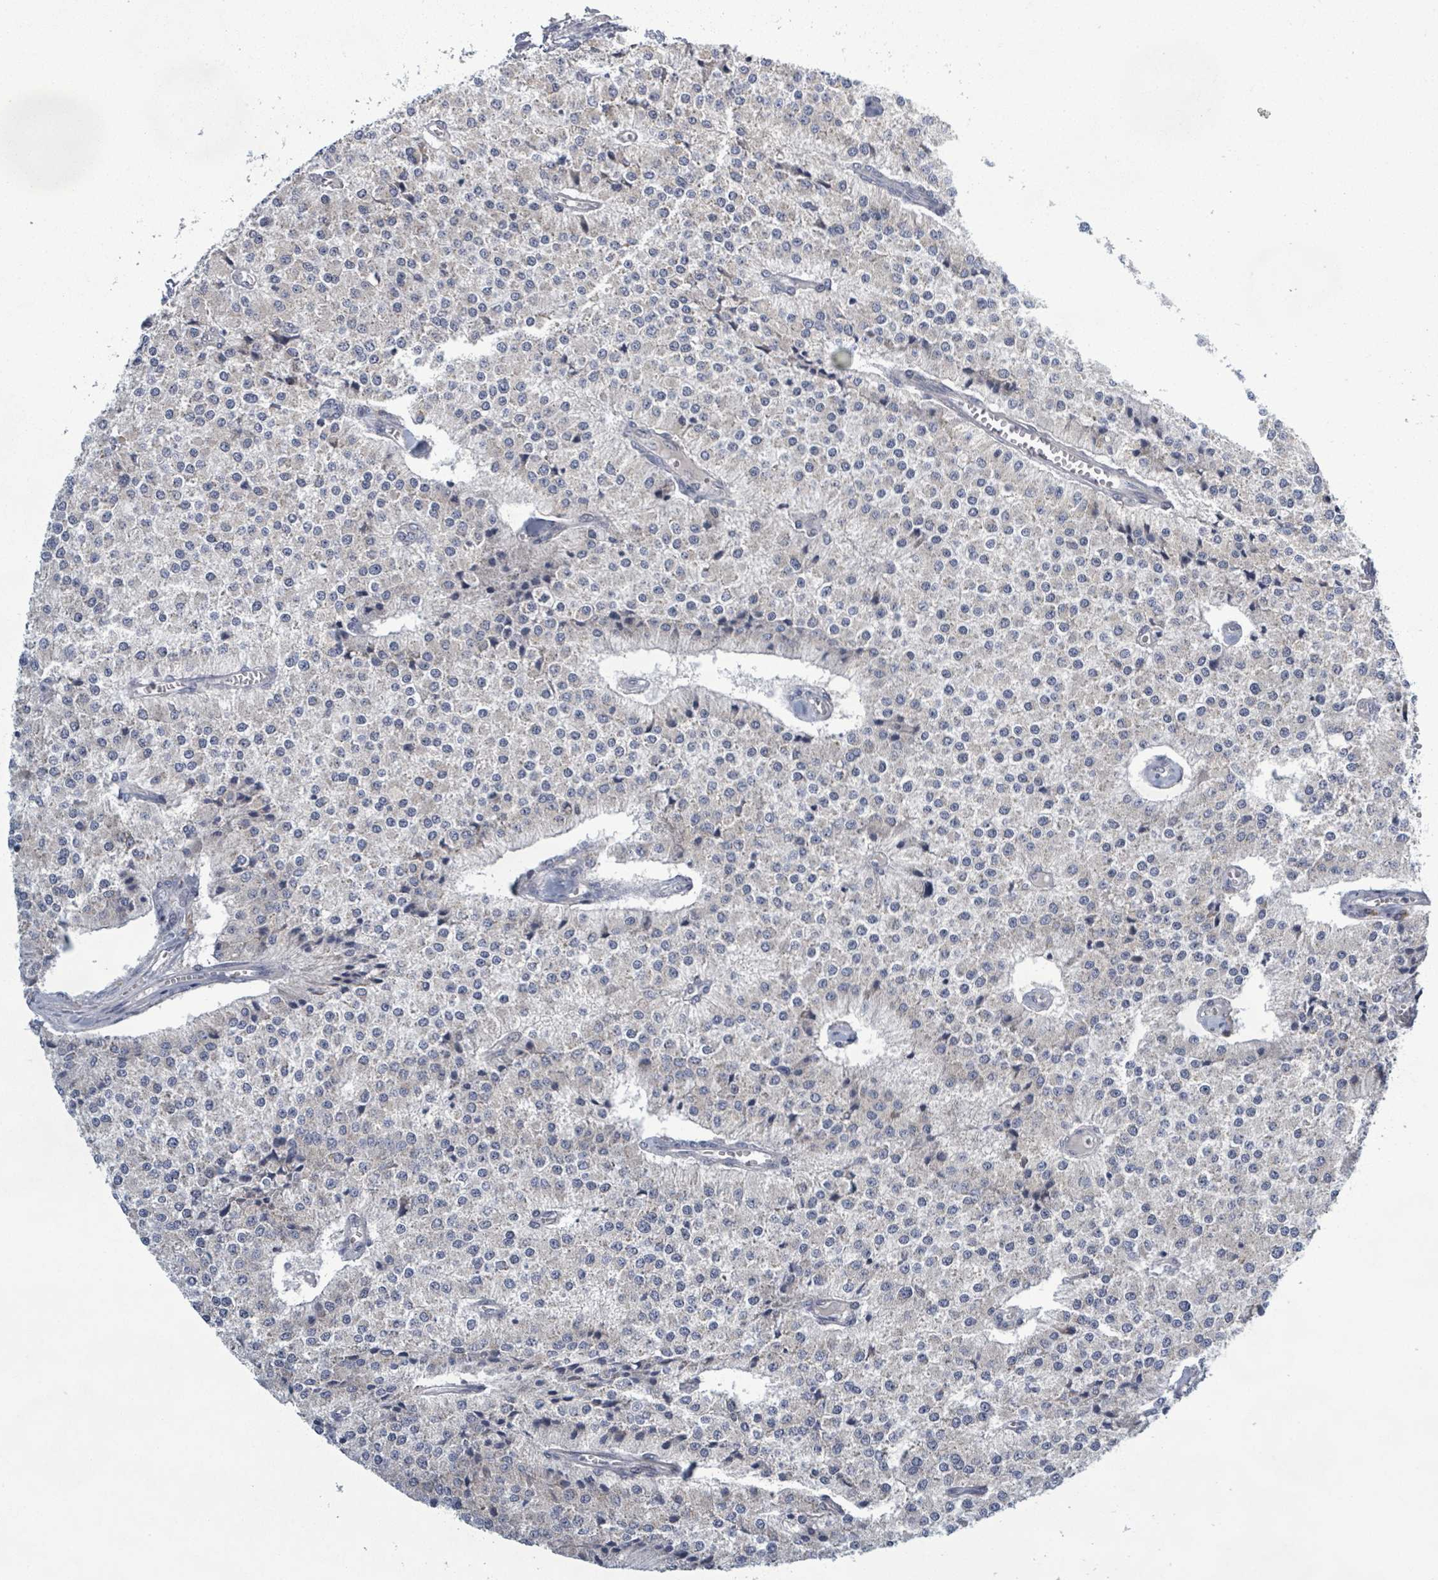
{"staining": {"intensity": "negative", "quantity": "none", "location": "none"}, "tissue": "carcinoid", "cell_type": "Tumor cells", "image_type": "cancer", "snomed": [{"axis": "morphology", "description": "Carcinoid, malignant, NOS"}, {"axis": "topography", "description": "Colon"}], "caption": "Tumor cells show no significant protein staining in carcinoid.", "gene": "ATP13A1", "patient": {"sex": "female", "age": 52}}